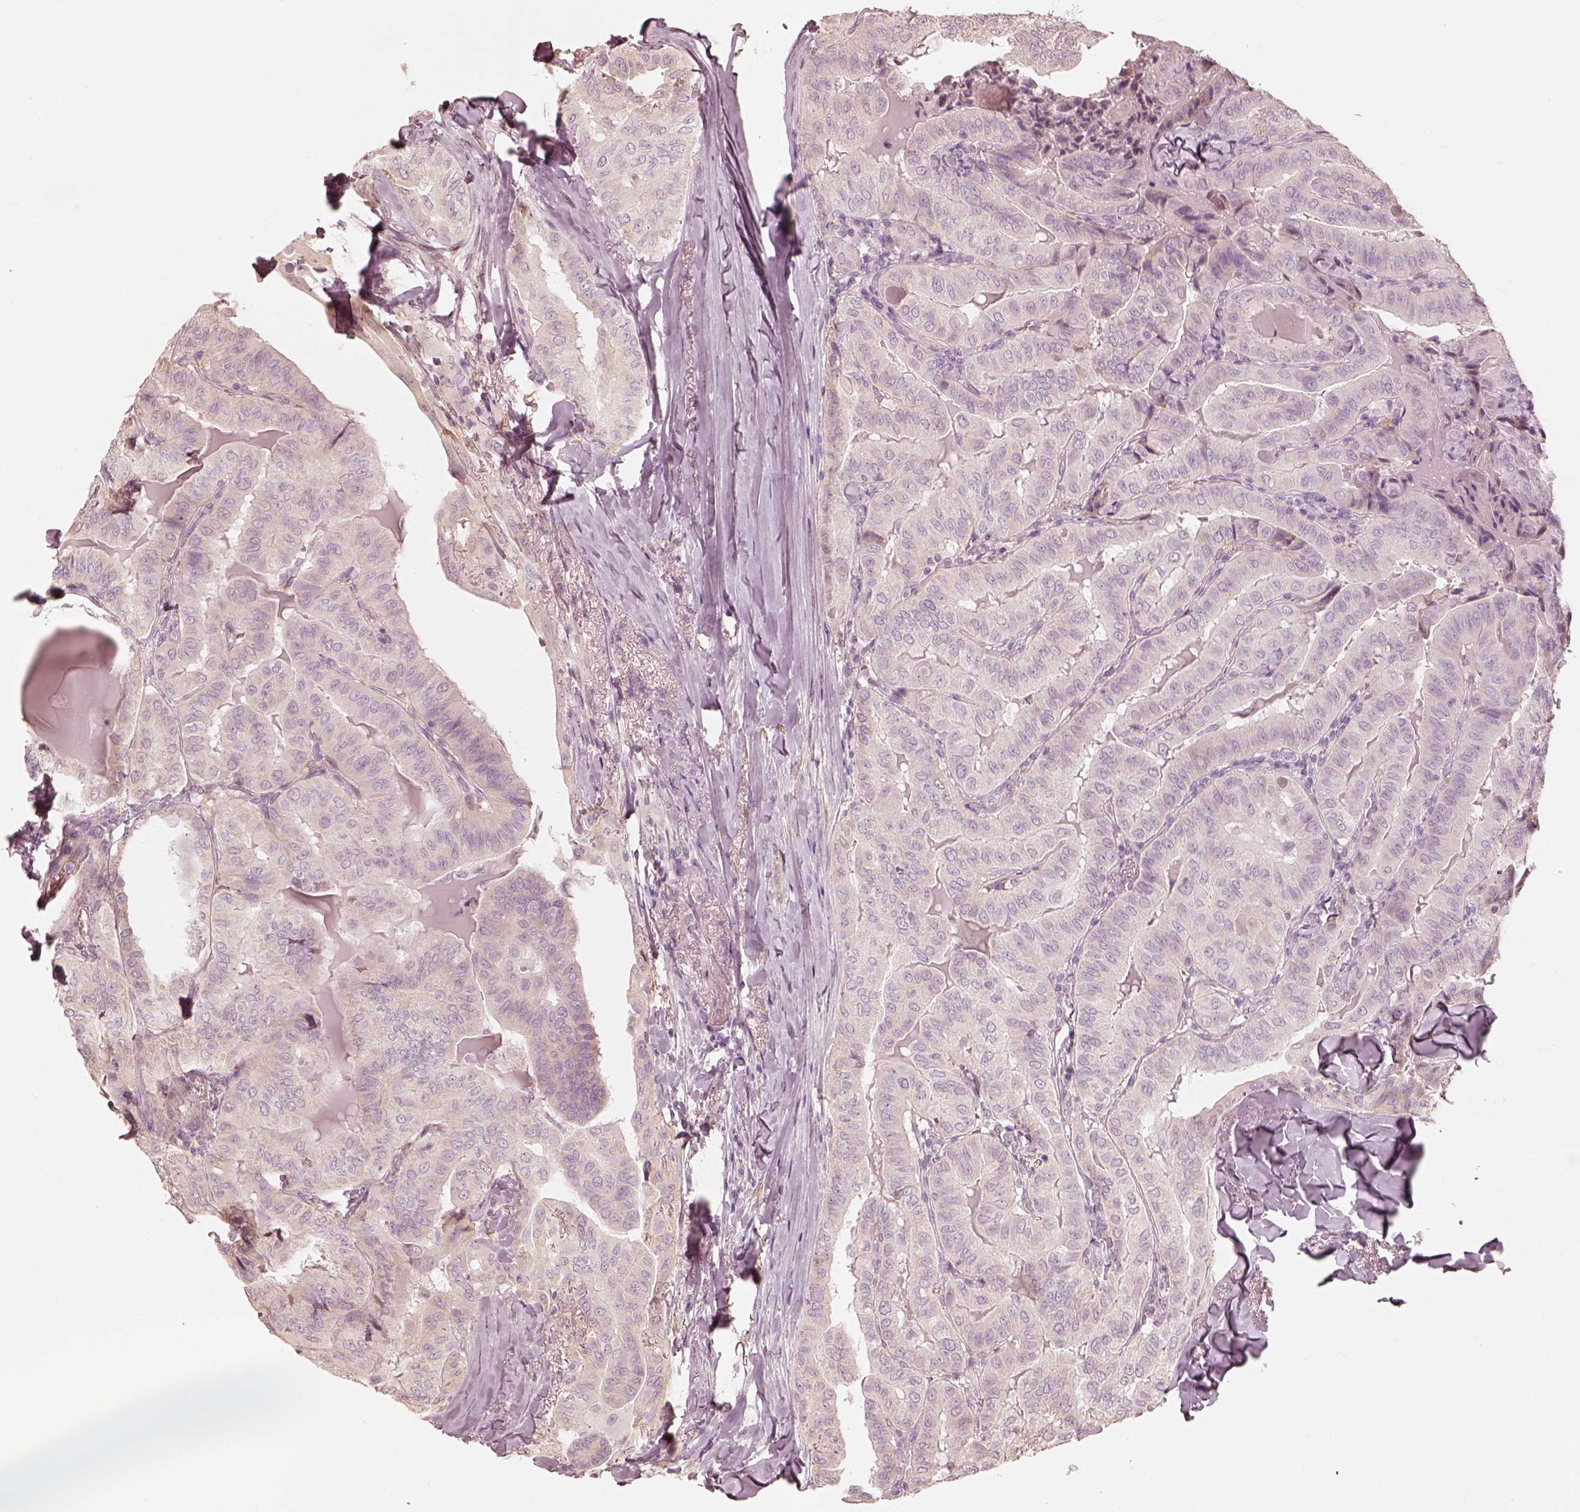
{"staining": {"intensity": "negative", "quantity": "none", "location": "none"}, "tissue": "thyroid cancer", "cell_type": "Tumor cells", "image_type": "cancer", "snomed": [{"axis": "morphology", "description": "Papillary adenocarcinoma, NOS"}, {"axis": "topography", "description": "Thyroid gland"}], "caption": "IHC image of human papillary adenocarcinoma (thyroid) stained for a protein (brown), which shows no staining in tumor cells.", "gene": "WLS", "patient": {"sex": "female", "age": 68}}